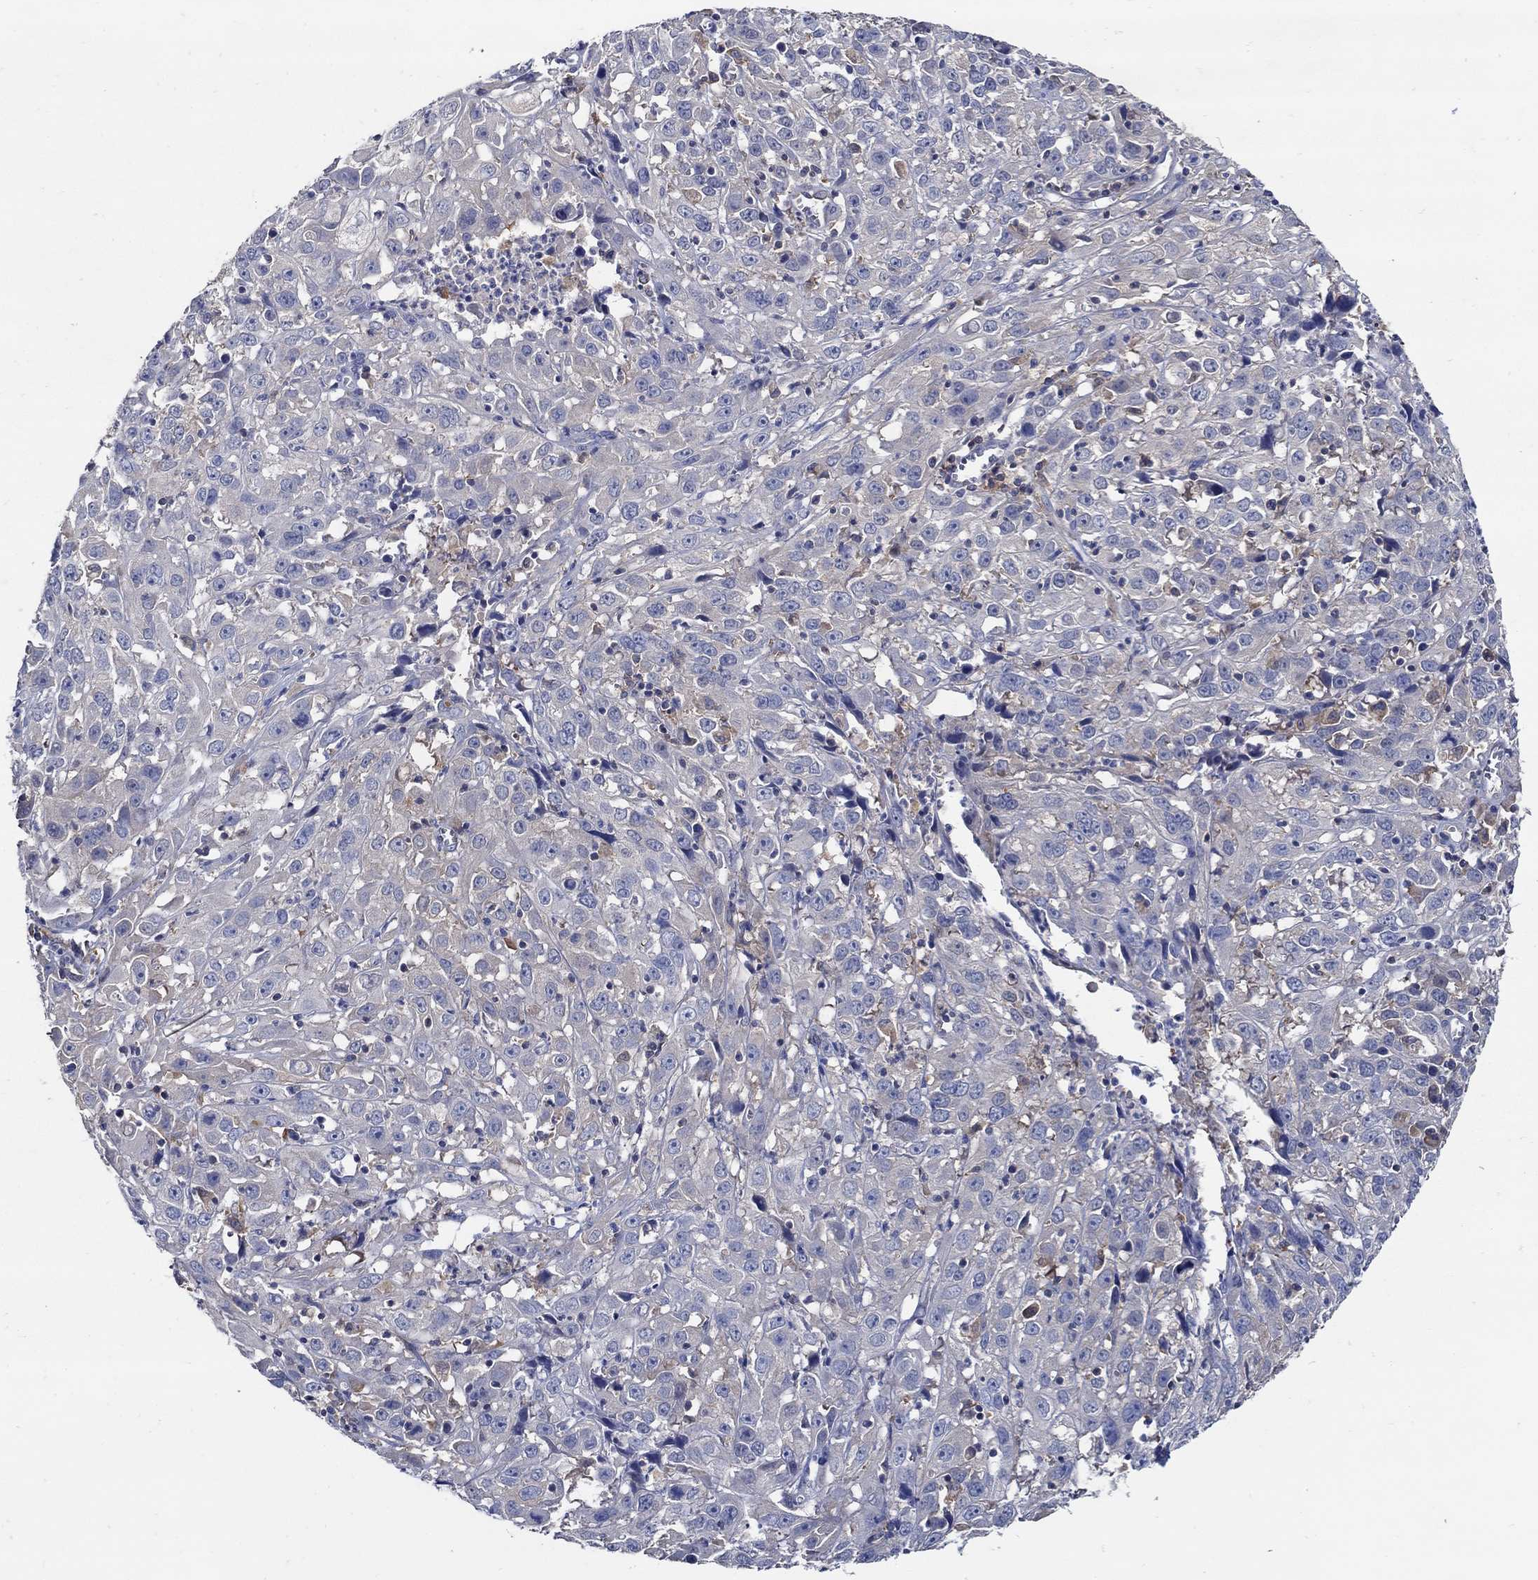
{"staining": {"intensity": "negative", "quantity": "none", "location": "none"}, "tissue": "cervical cancer", "cell_type": "Tumor cells", "image_type": "cancer", "snomed": [{"axis": "morphology", "description": "Squamous cell carcinoma, NOS"}, {"axis": "topography", "description": "Cervix"}], "caption": "Photomicrograph shows no significant protein staining in tumor cells of cervical cancer. (DAB (3,3'-diaminobenzidine) immunohistochemistry visualized using brightfield microscopy, high magnification).", "gene": "MTHFR", "patient": {"sex": "female", "age": 32}}